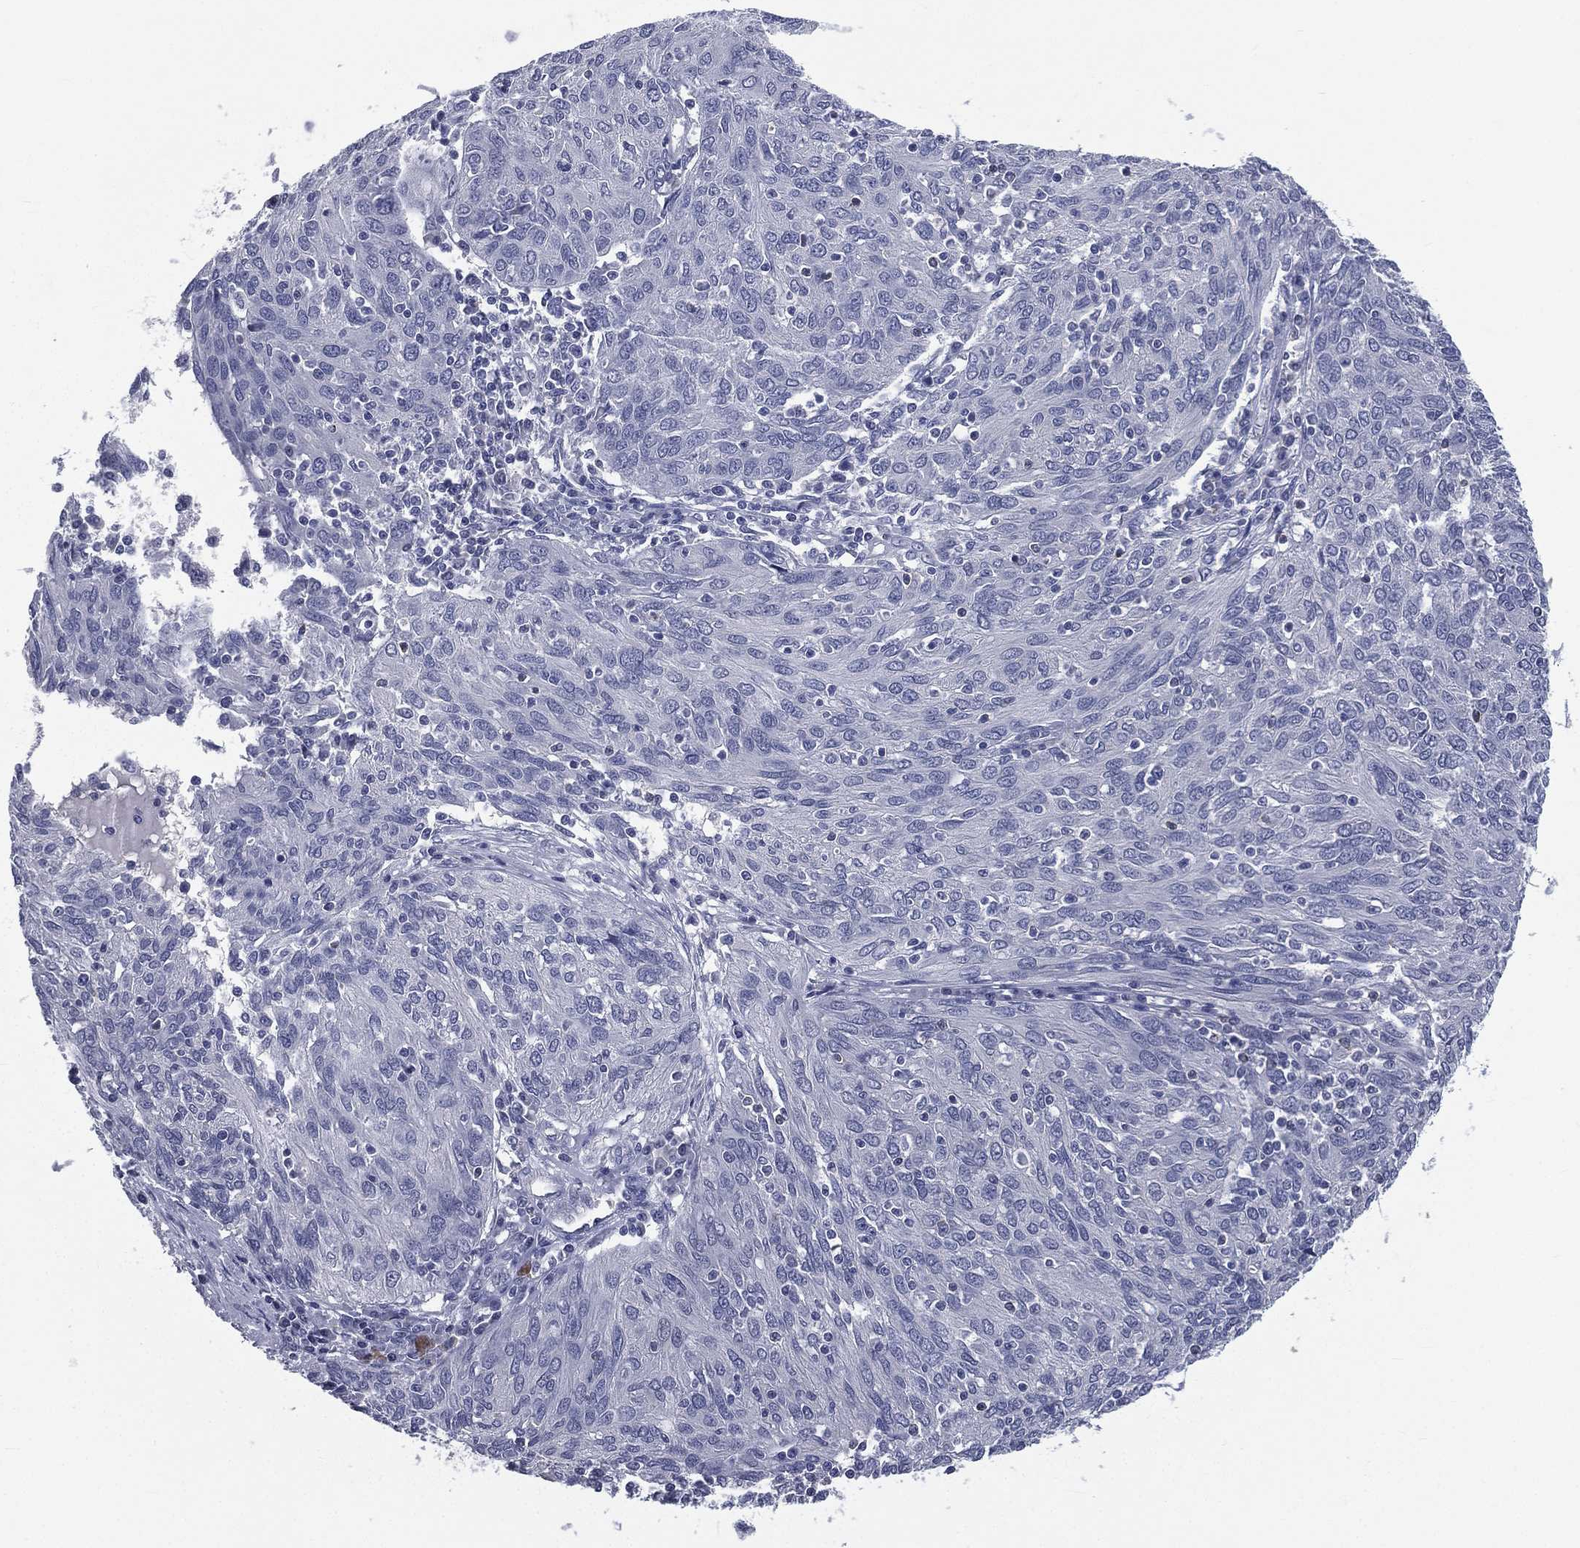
{"staining": {"intensity": "negative", "quantity": "none", "location": "none"}, "tissue": "ovarian cancer", "cell_type": "Tumor cells", "image_type": "cancer", "snomed": [{"axis": "morphology", "description": "Carcinoma, endometroid"}, {"axis": "topography", "description": "Ovary"}], "caption": "This is an IHC histopathology image of human ovarian cancer (endometroid carcinoma). There is no positivity in tumor cells.", "gene": "IFT27", "patient": {"sex": "female", "age": 50}}